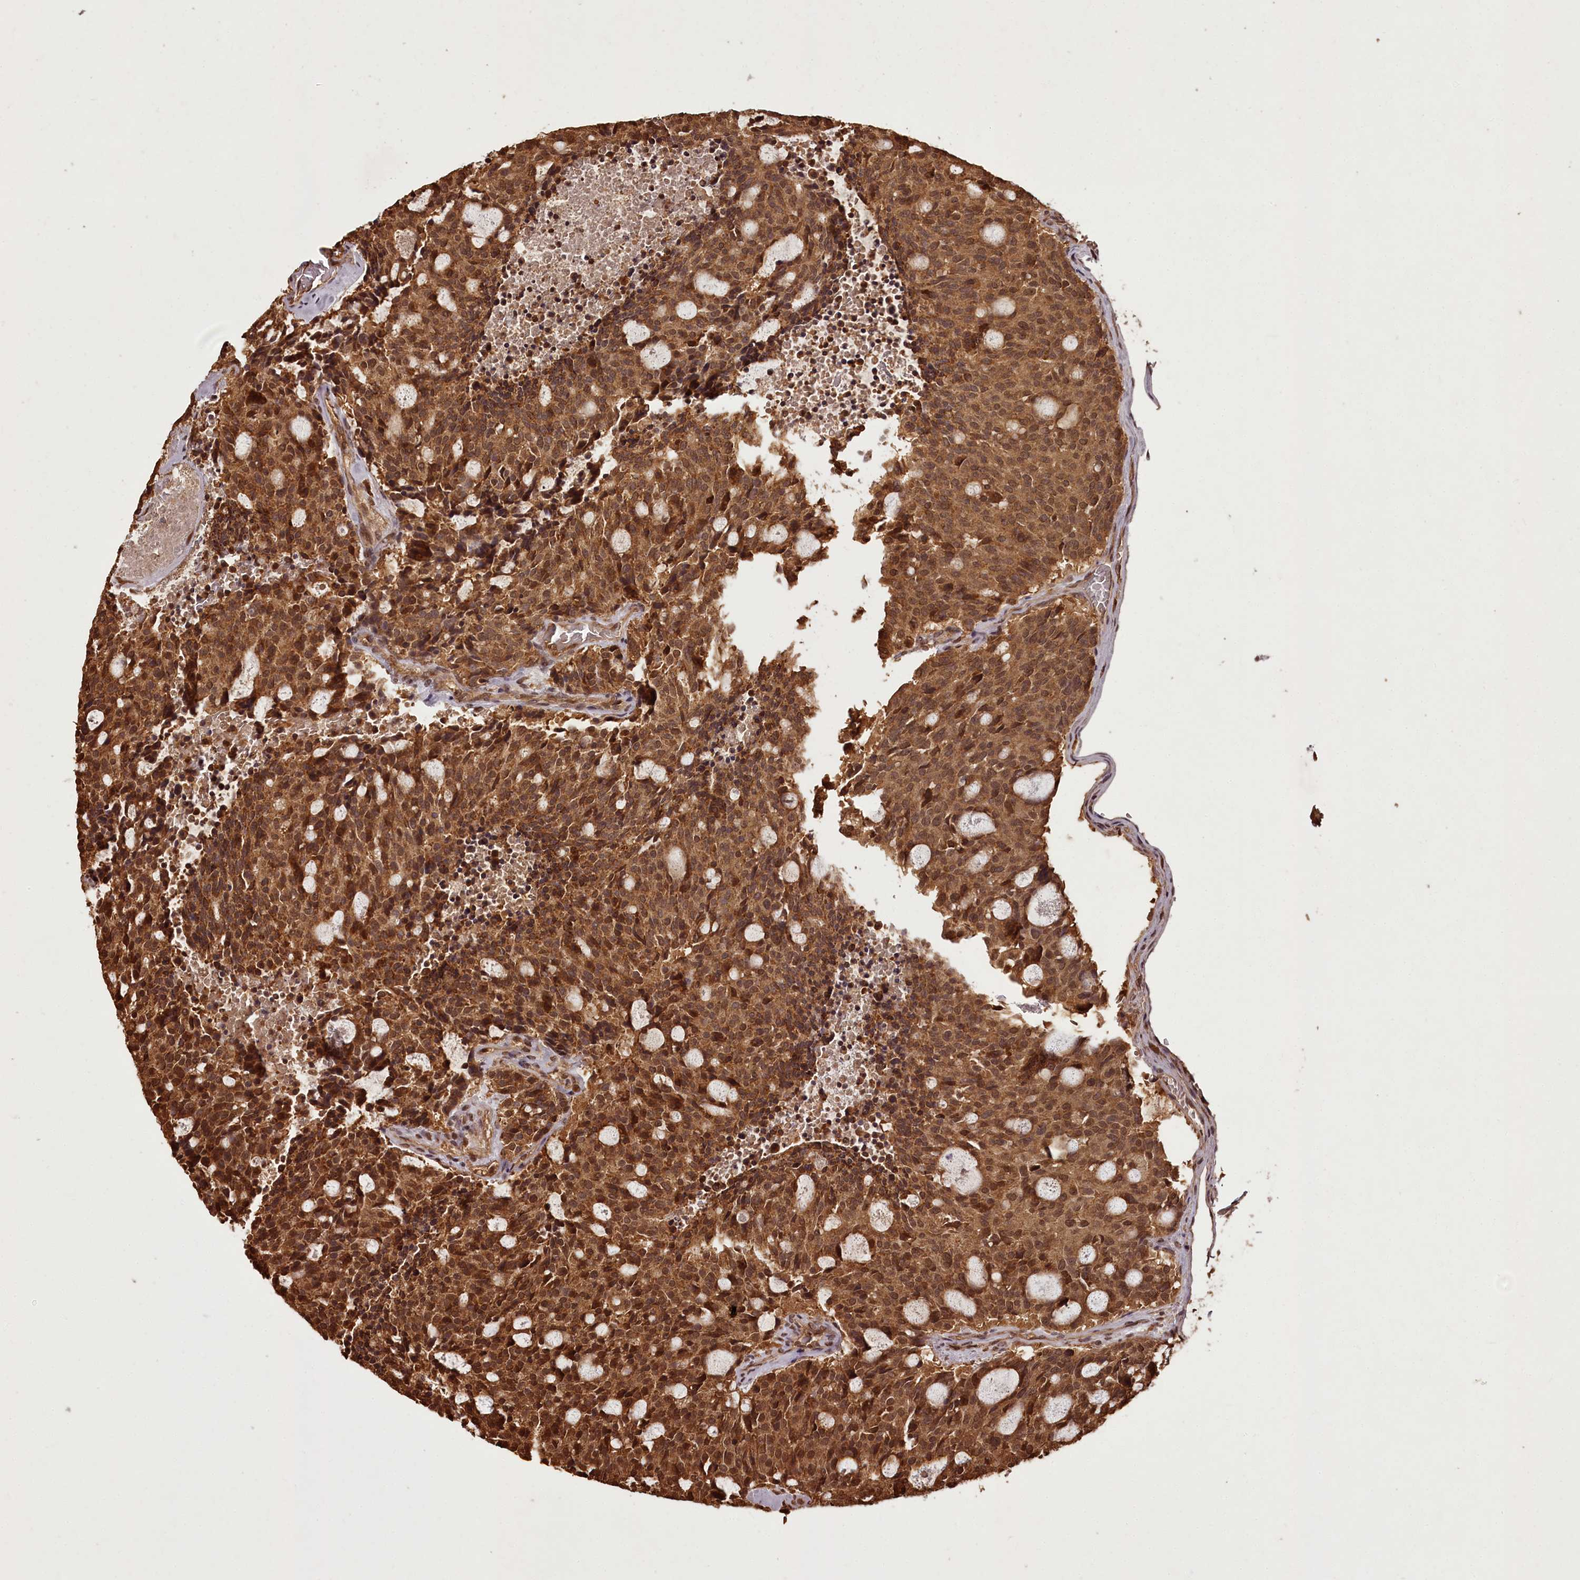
{"staining": {"intensity": "strong", "quantity": ">75%", "location": "cytoplasmic/membranous"}, "tissue": "carcinoid", "cell_type": "Tumor cells", "image_type": "cancer", "snomed": [{"axis": "morphology", "description": "Carcinoid, malignant, NOS"}, {"axis": "topography", "description": "Pancreas"}], "caption": "The image displays a brown stain indicating the presence of a protein in the cytoplasmic/membranous of tumor cells in carcinoid.", "gene": "NPRL2", "patient": {"sex": "female", "age": 54}}